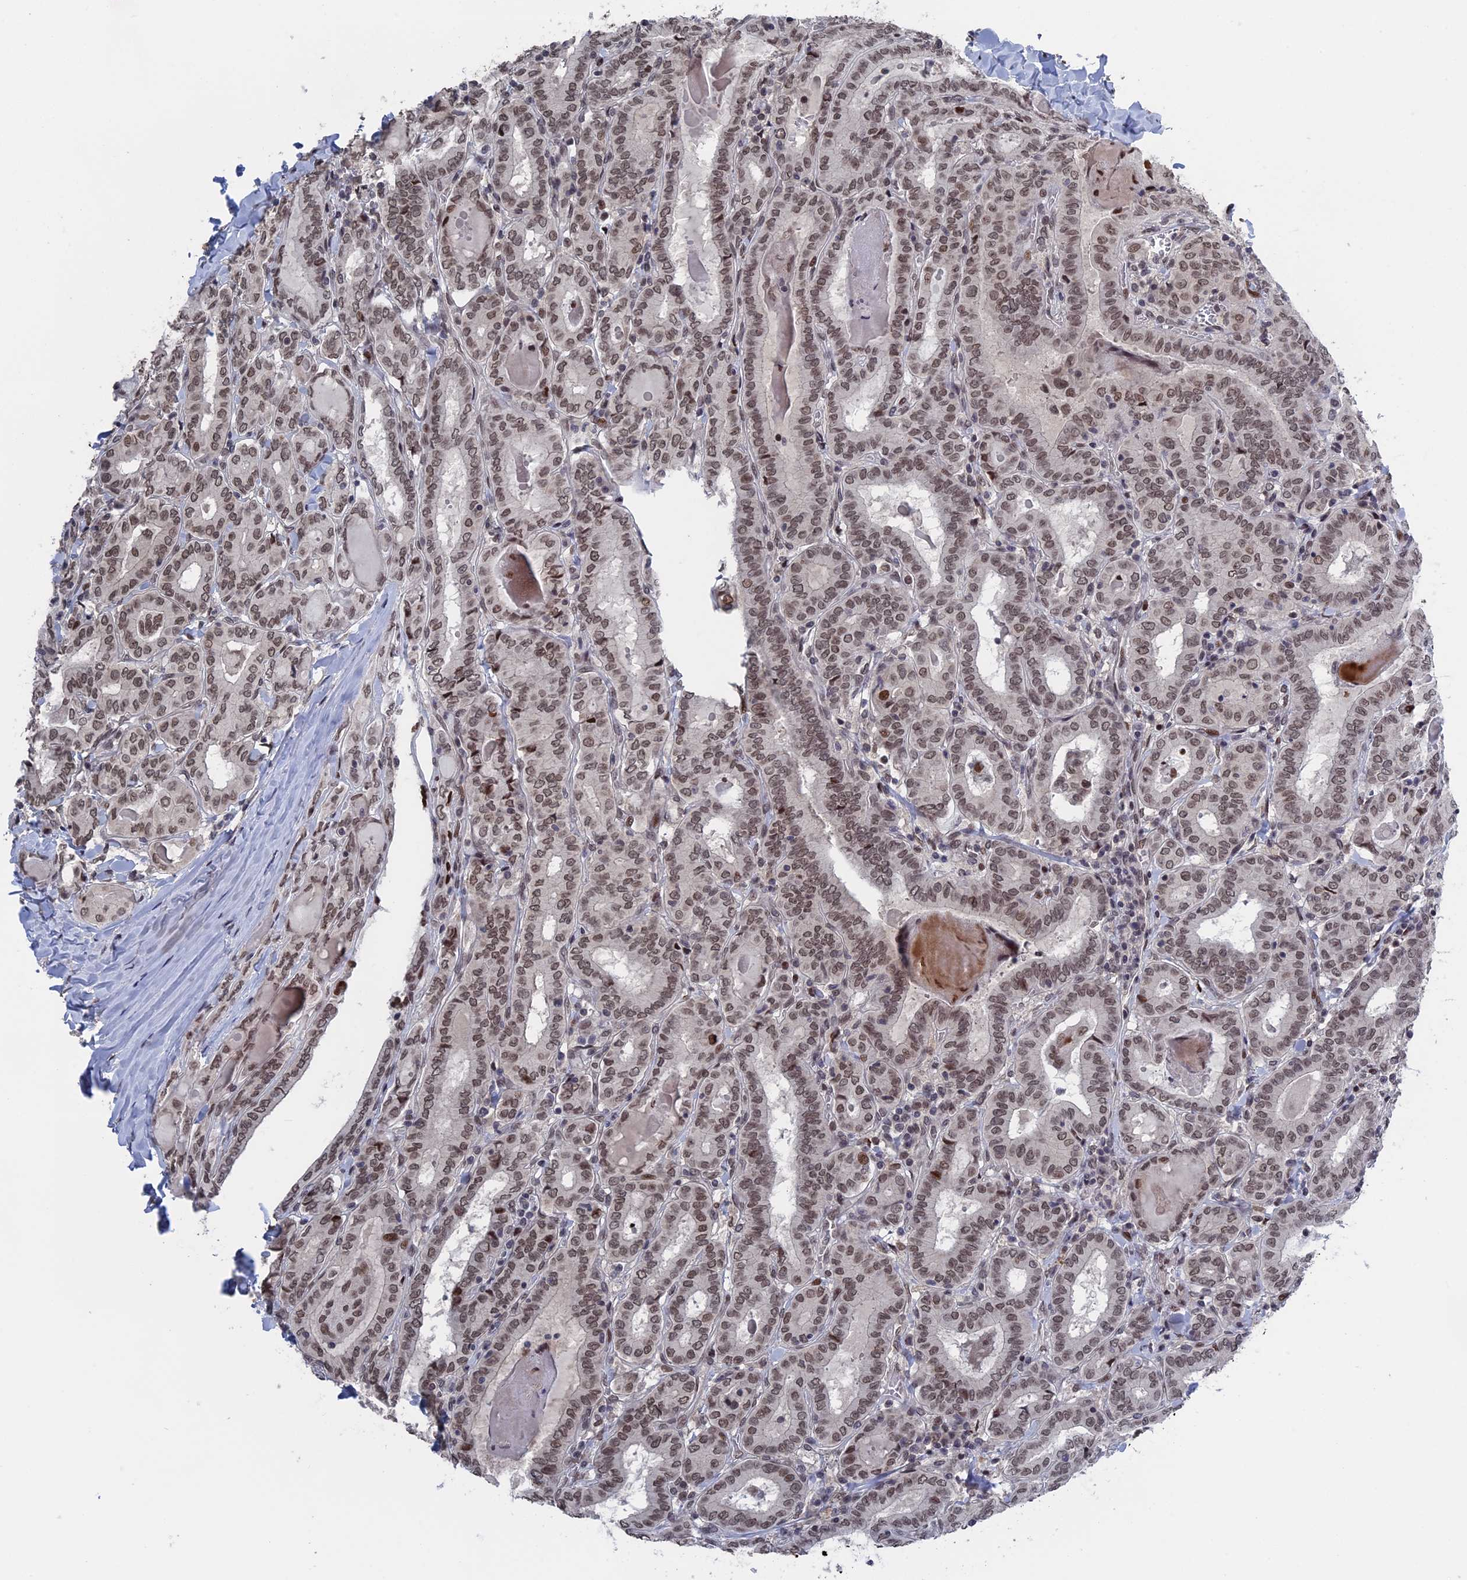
{"staining": {"intensity": "moderate", "quantity": ">75%", "location": "nuclear"}, "tissue": "thyroid cancer", "cell_type": "Tumor cells", "image_type": "cancer", "snomed": [{"axis": "morphology", "description": "Papillary adenocarcinoma, NOS"}, {"axis": "topography", "description": "Thyroid gland"}], "caption": "Moderate nuclear staining for a protein is identified in approximately >75% of tumor cells of papillary adenocarcinoma (thyroid) using immunohistochemistry (IHC).", "gene": "NR2C2AP", "patient": {"sex": "female", "age": 72}}